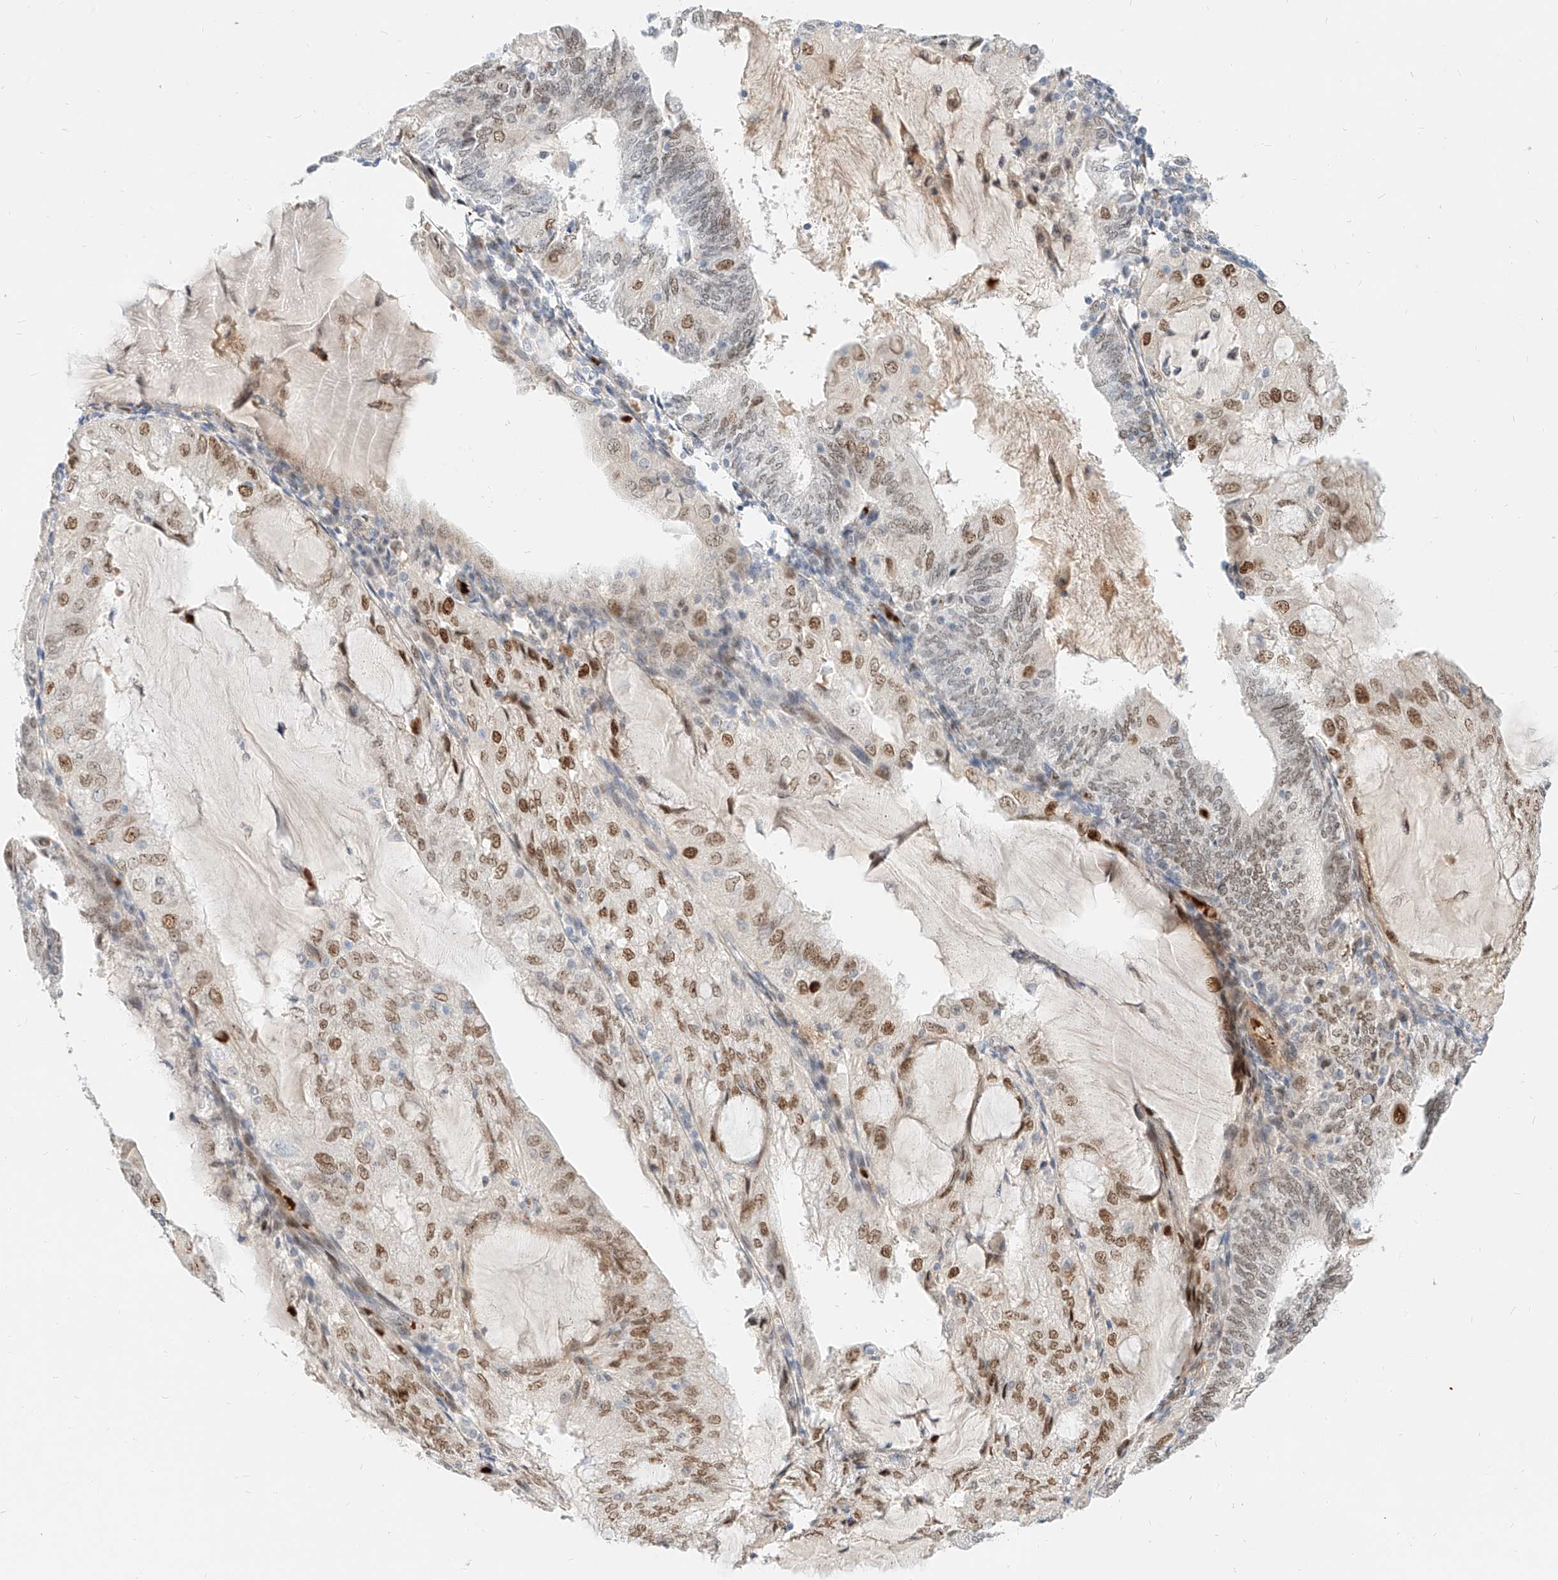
{"staining": {"intensity": "moderate", "quantity": "25%-75%", "location": "nuclear"}, "tissue": "endometrial cancer", "cell_type": "Tumor cells", "image_type": "cancer", "snomed": [{"axis": "morphology", "description": "Adenocarcinoma, NOS"}, {"axis": "topography", "description": "Endometrium"}], "caption": "Endometrial cancer stained with a protein marker shows moderate staining in tumor cells.", "gene": "CBX8", "patient": {"sex": "female", "age": 81}}